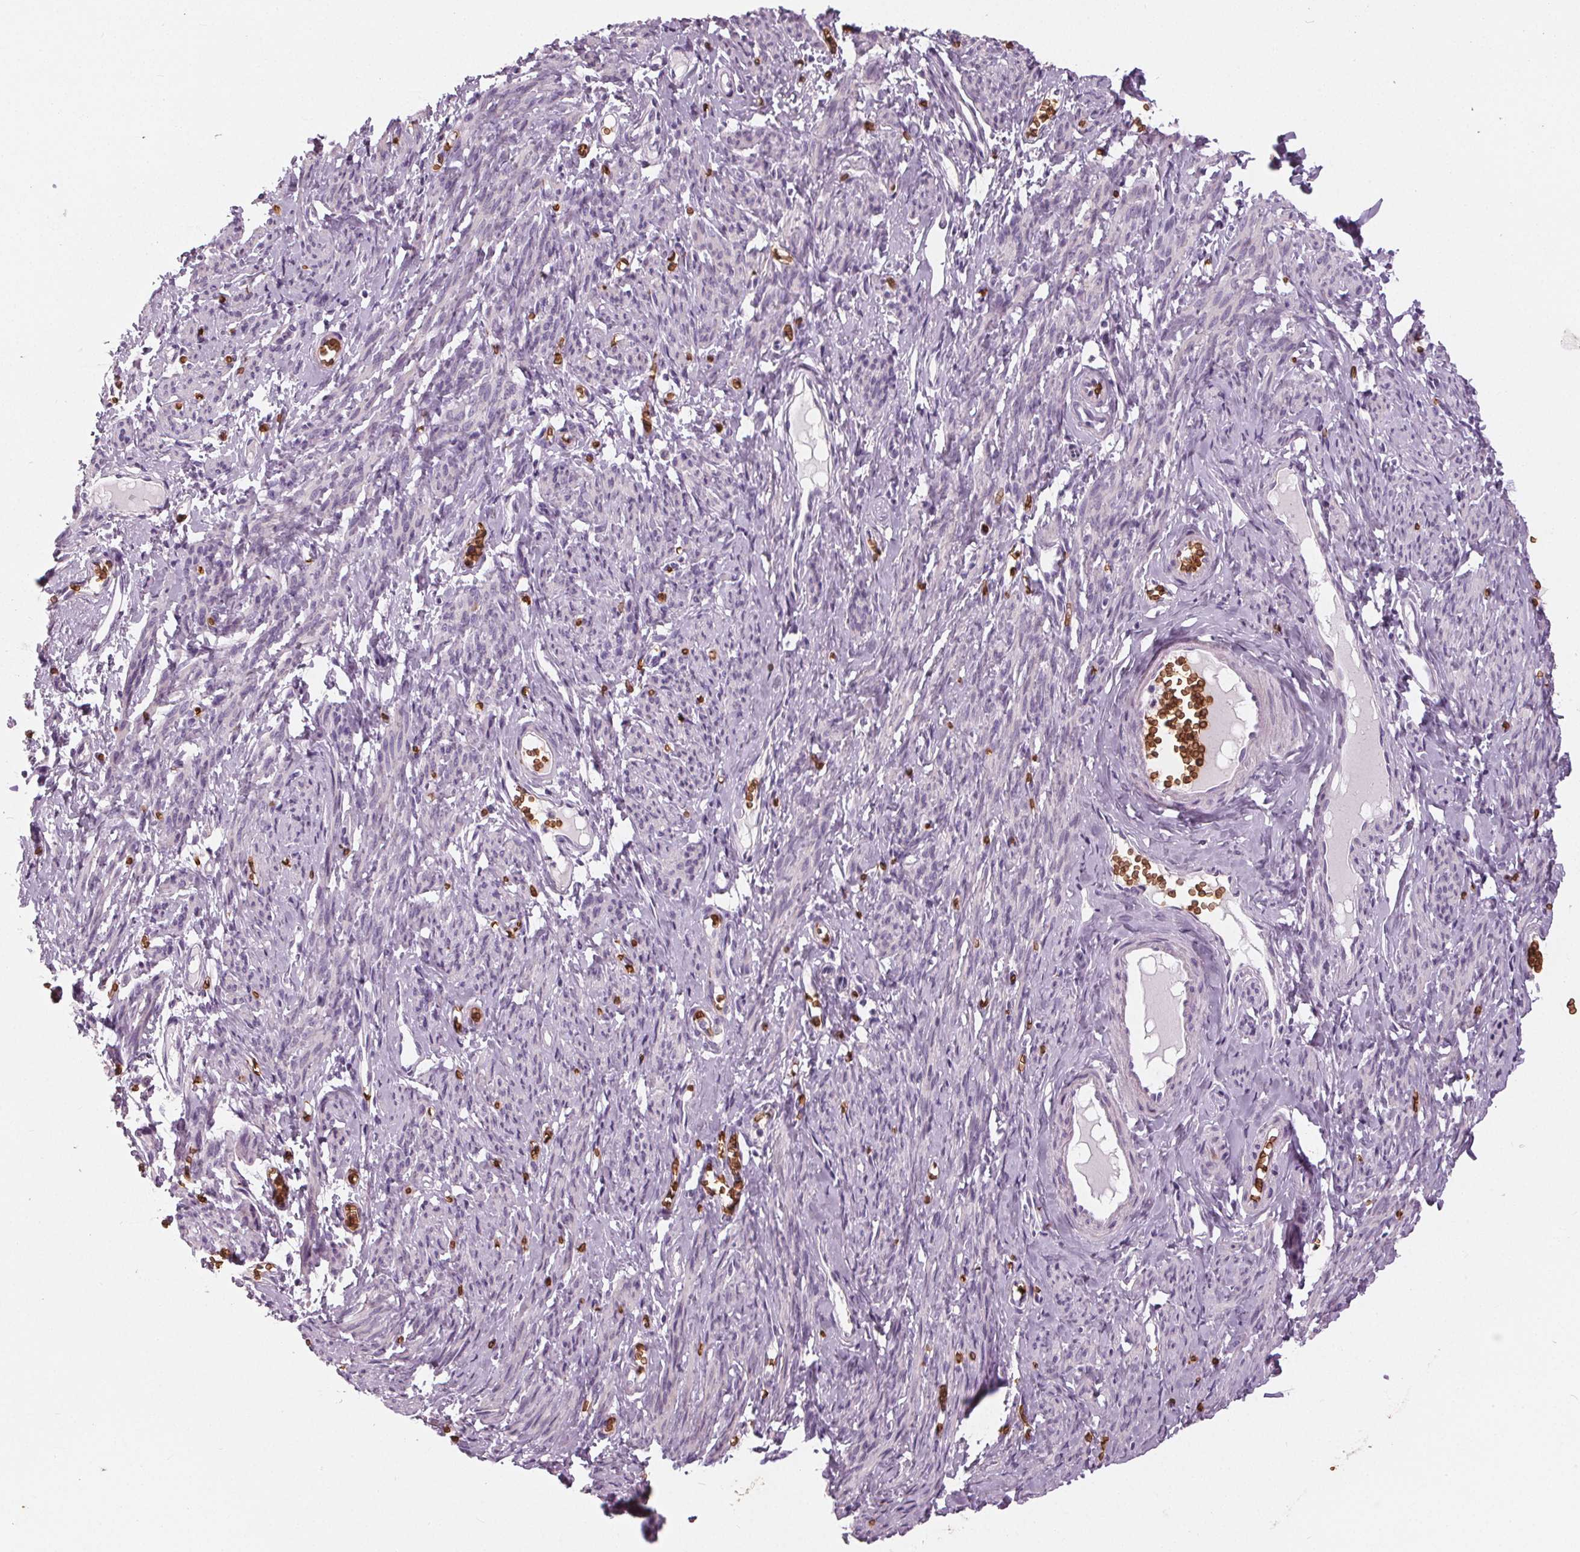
{"staining": {"intensity": "negative", "quantity": "none", "location": "none"}, "tissue": "smooth muscle", "cell_type": "Smooth muscle cells", "image_type": "normal", "snomed": [{"axis": "morphology", "description": "Normal tissue, NOS"}, {"axis": "topography", "description": "Smooth muscle"}], "caption": "Smooth muscle stained for a protein using immunohistochemistry (IHC) exhibits no staining smooth muscle cells.", "gene": "SLC4A1", "patient": {"sex": "female", "age": 65}}